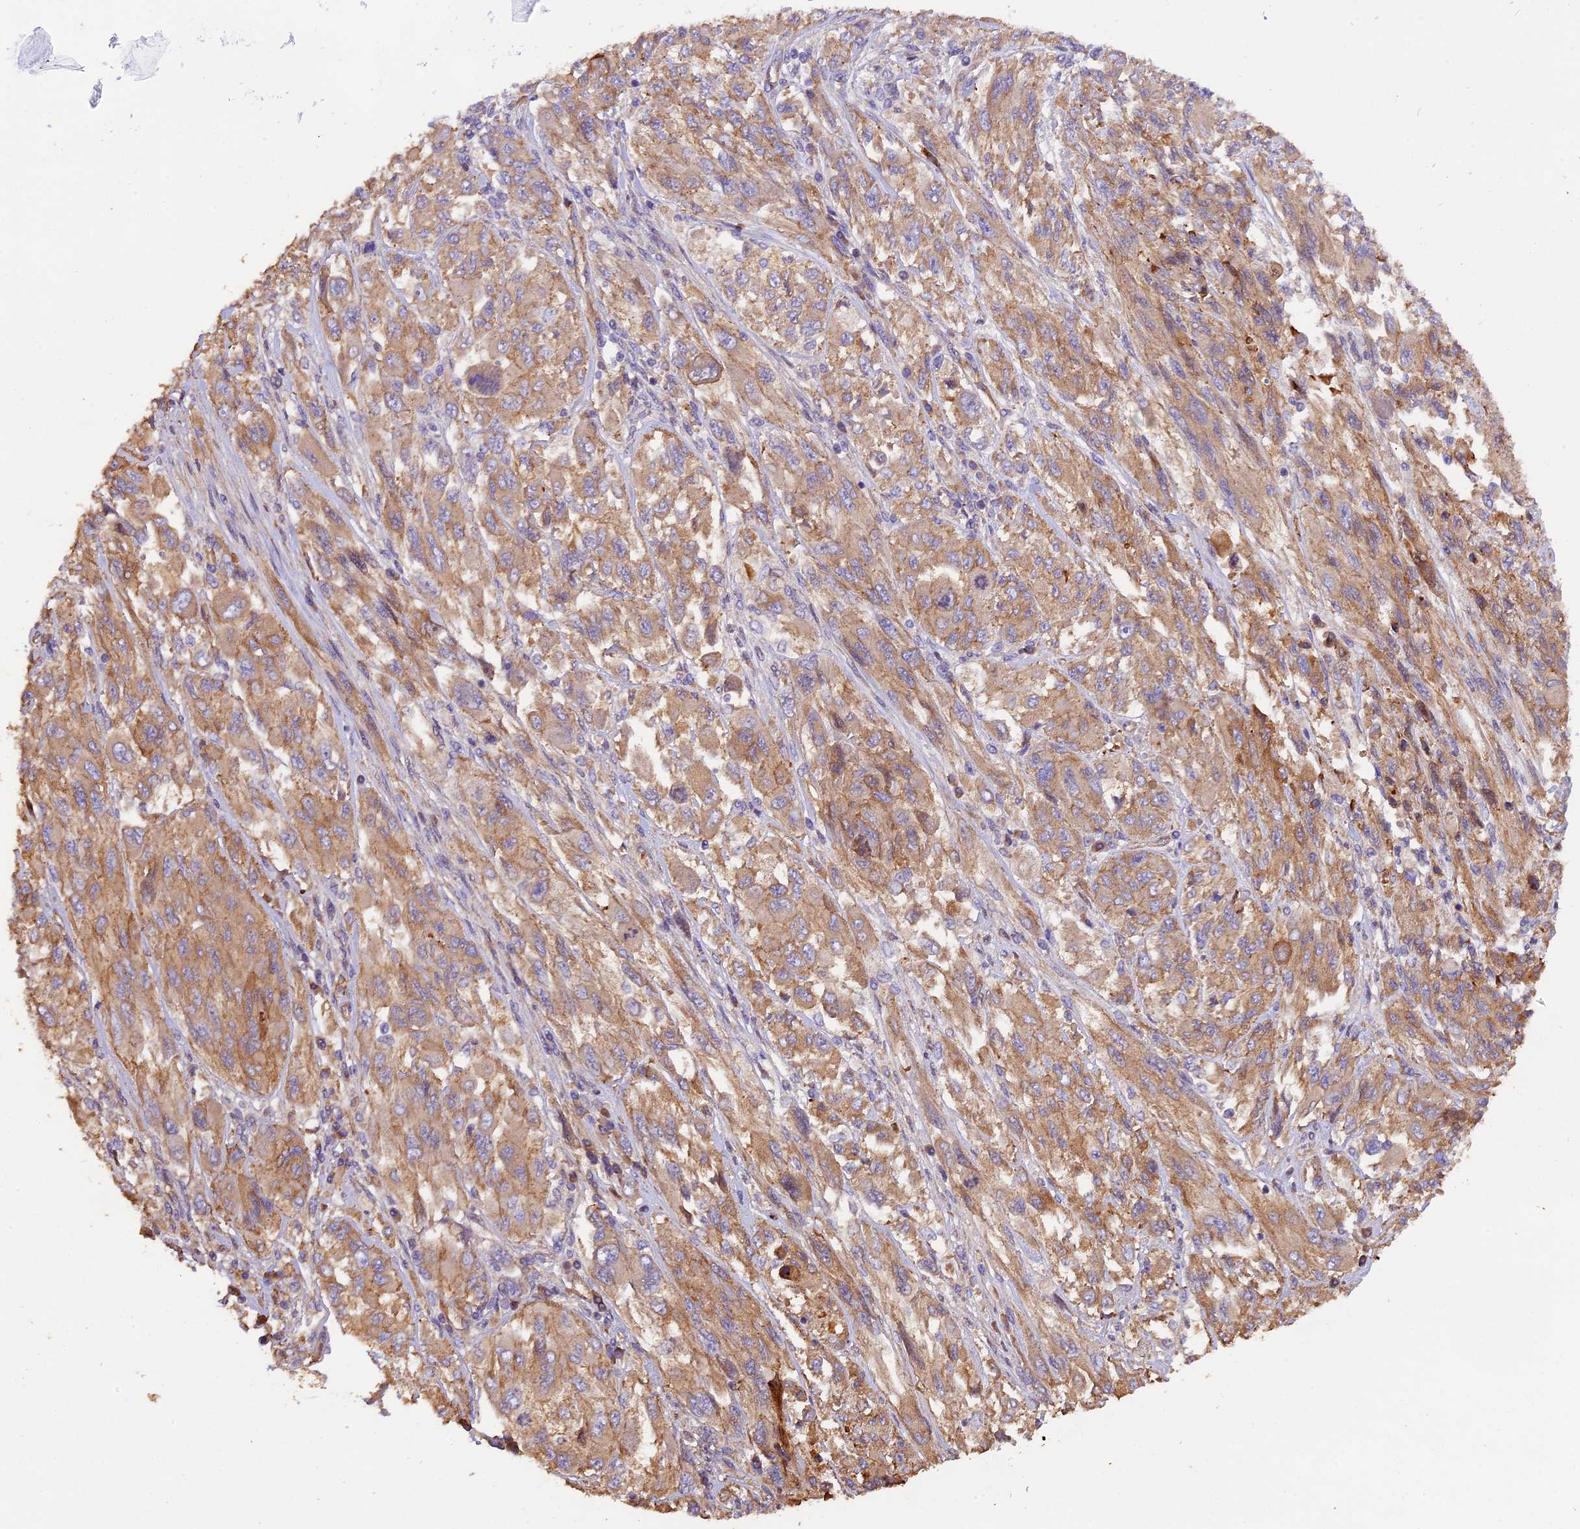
{"staining": {"intensity": "weak", "quantity": ">75%", "location": "cytoplasmic/membranous"}, "tissue": "melanoma", "cell_type": "Tumor cells", "image_type": "cancer", "snomed": [{"axis": "morphology", "description": "Malignant melanoma, NOS"}, {"axis": "topography", "description": "Skin"}], "caption": "Weak cytoplasmic/membranous positivity for a protein is appreciated in about >75% of tumor cells of melanoma using IHC.", "gene": "ERMARD", "patient": {"sex": "female", "age": 91}}